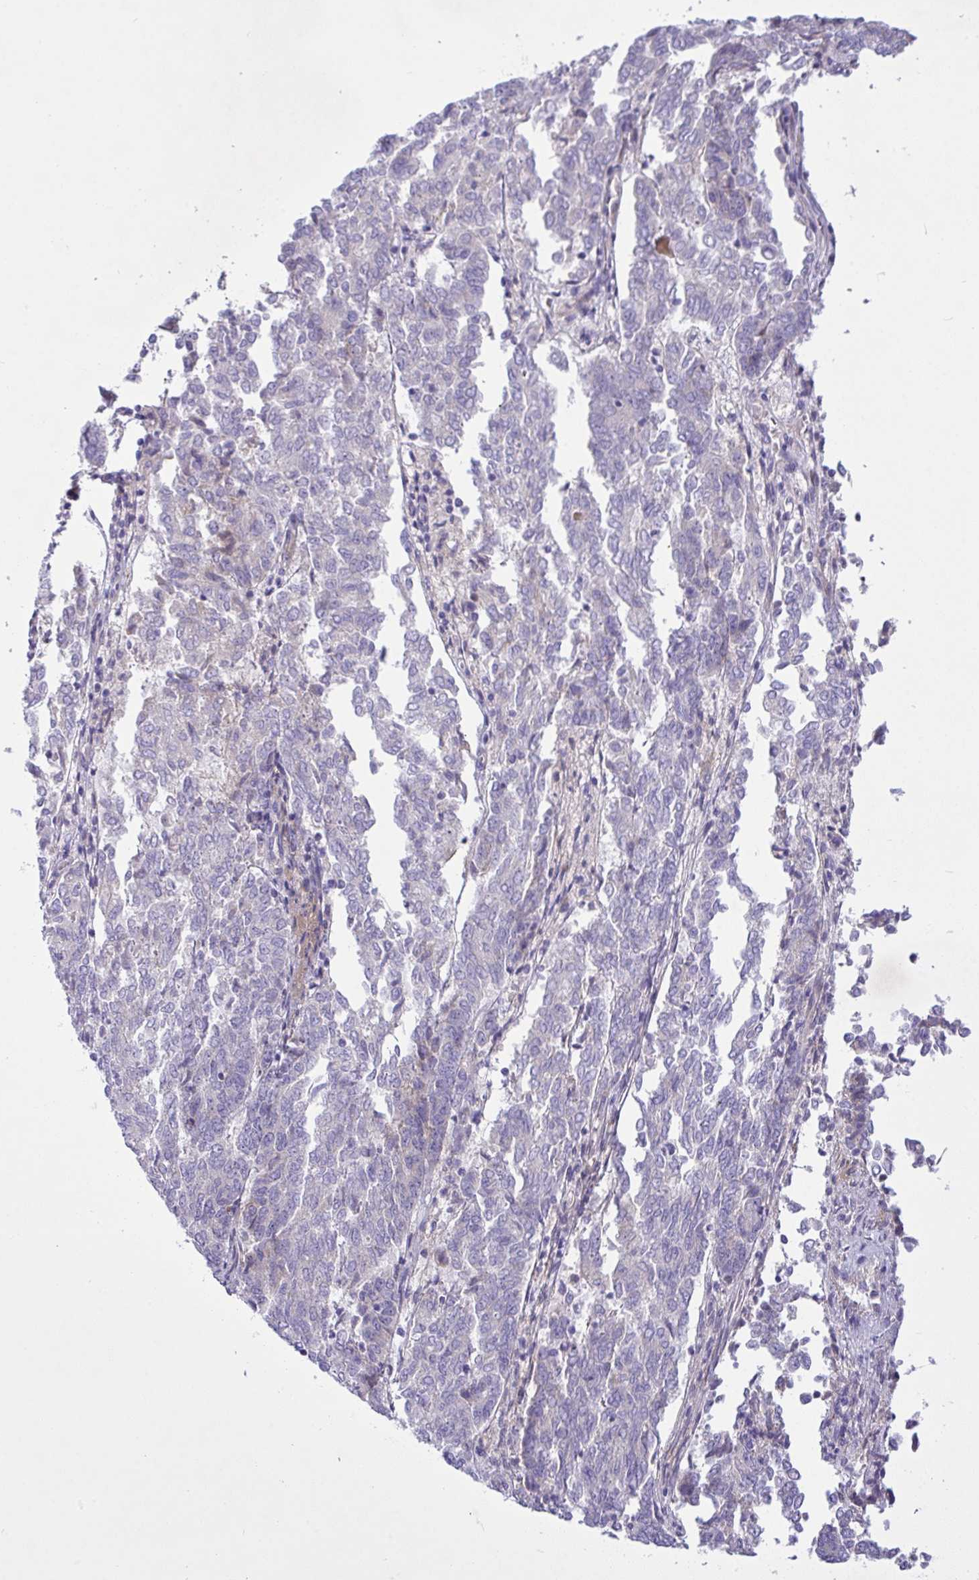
{"staining": {"intensity": "negative", "quantity": "none", "location": "none"}, "tissue": "endometrial cancer", "cell_type": "Tumor cells", "image_type": "cancer", "snomed": [{"axis": "morphology", "description": "Adenocarcinoma, NOS"}, {"axis": "topography", "description": "Endometrium"}], "caption": "Tumor cells show no significant protein staining in adenocarcinoma (endometrial).", "gene": "FAM86B1", "patient": {"sex": "female", "age": 80}}